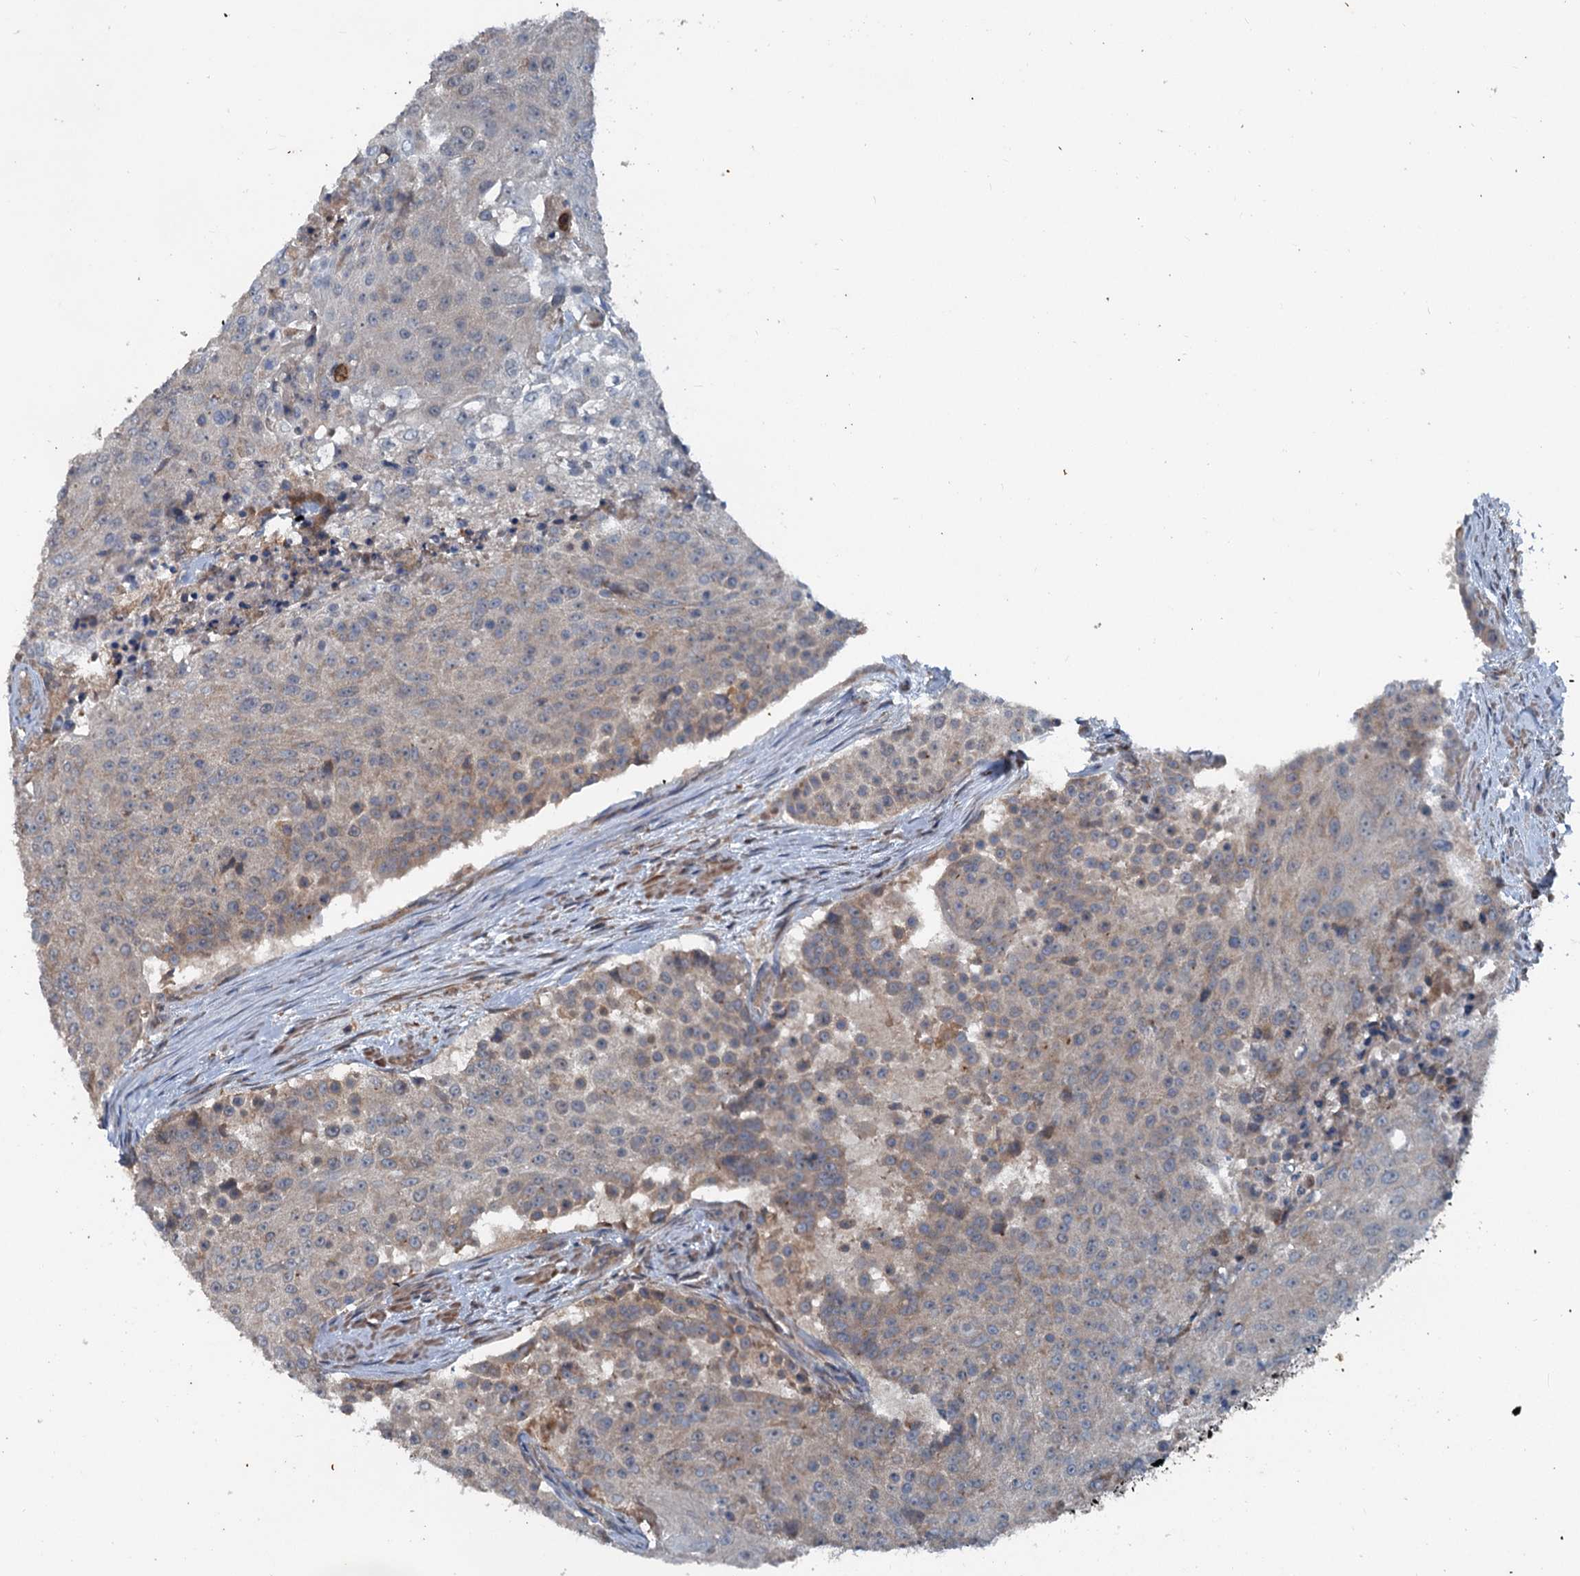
{"staining": {"intensity": "weak", "quantity": "25%-75%", "location": "cytoplasmic/membranous"}, "tissue": "urothelial cancer", "cell_type": "Tumor cells", "image_type": "cancer", "snomed": [{"axis": "morphology", "description": "Urothelial carcinoma, High grade"}, {"axis": "topography", "description": "Urinary bladder"}], "caption": "Immunohistochemical staining of human urothelial cancer exhibits low levels of weak cytoplasmic/membranous expression in approximately 25%-75% of tumor cells.", "gene": "TEDC1", "patient": {"sex": "female", "age": 63}}